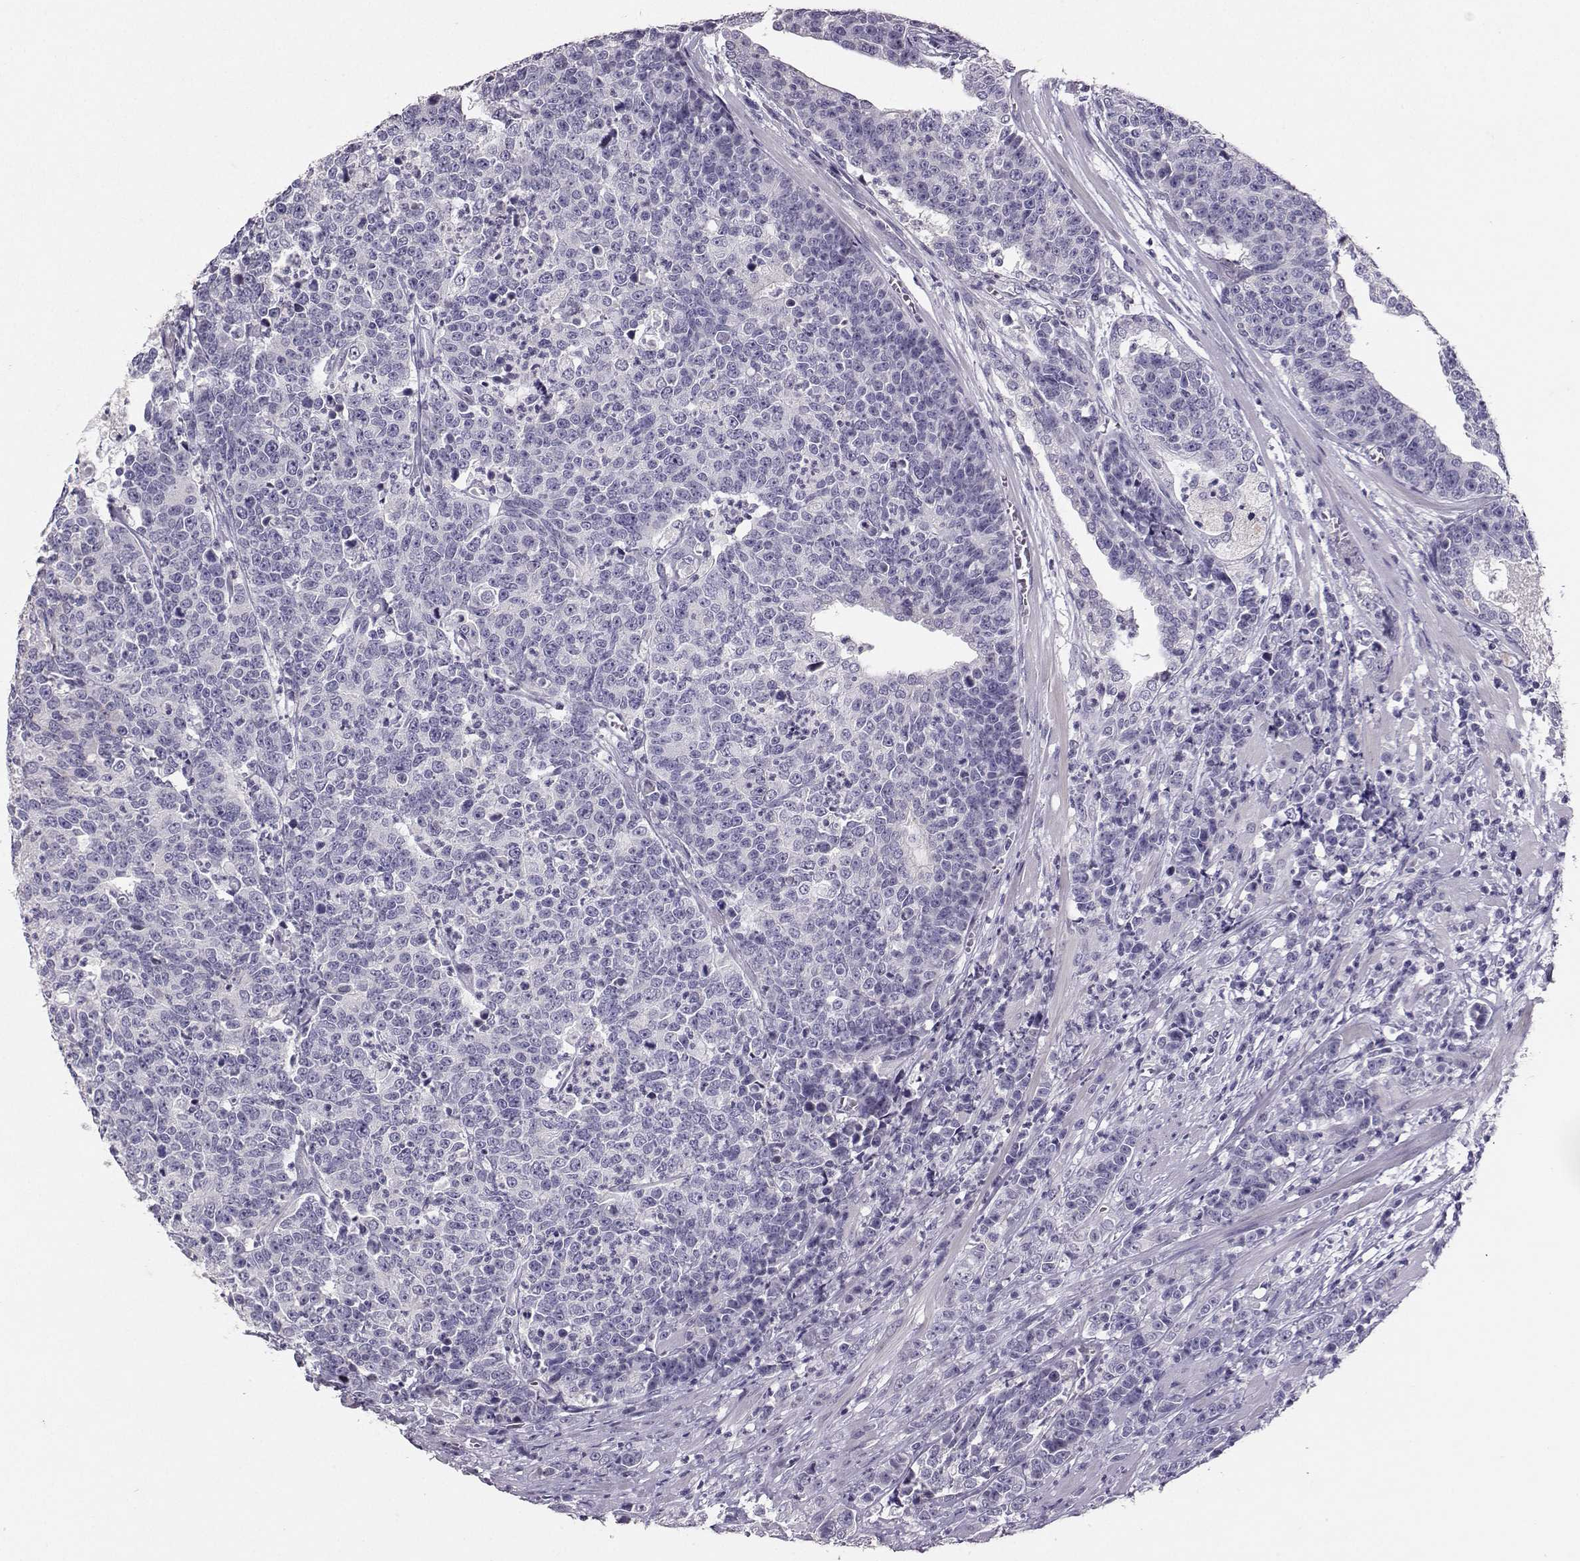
{"staining": {"intensity": "negative", "quantity": "none", "location": "none"}, "tissue": "prostate cancer", "cell_type": "Tumor cells", "image_type": "cancer", "snomed": [{"axis": "morphology", "description": "Adenocarcinoma, NOS"}, {"axis": "topography", "description": "Prostate"}], "caption": "There is no significant expression in tumor cells of adenocarcinoma (prostate). (Stains: DAB (3,3'-diaminobenzidine) IHC with hematoxylin counter stain, Microscopy: brightfield microscopy at high magnification).", "gene": "PKP2", "patient": {"sex": "male", "age": 67}}